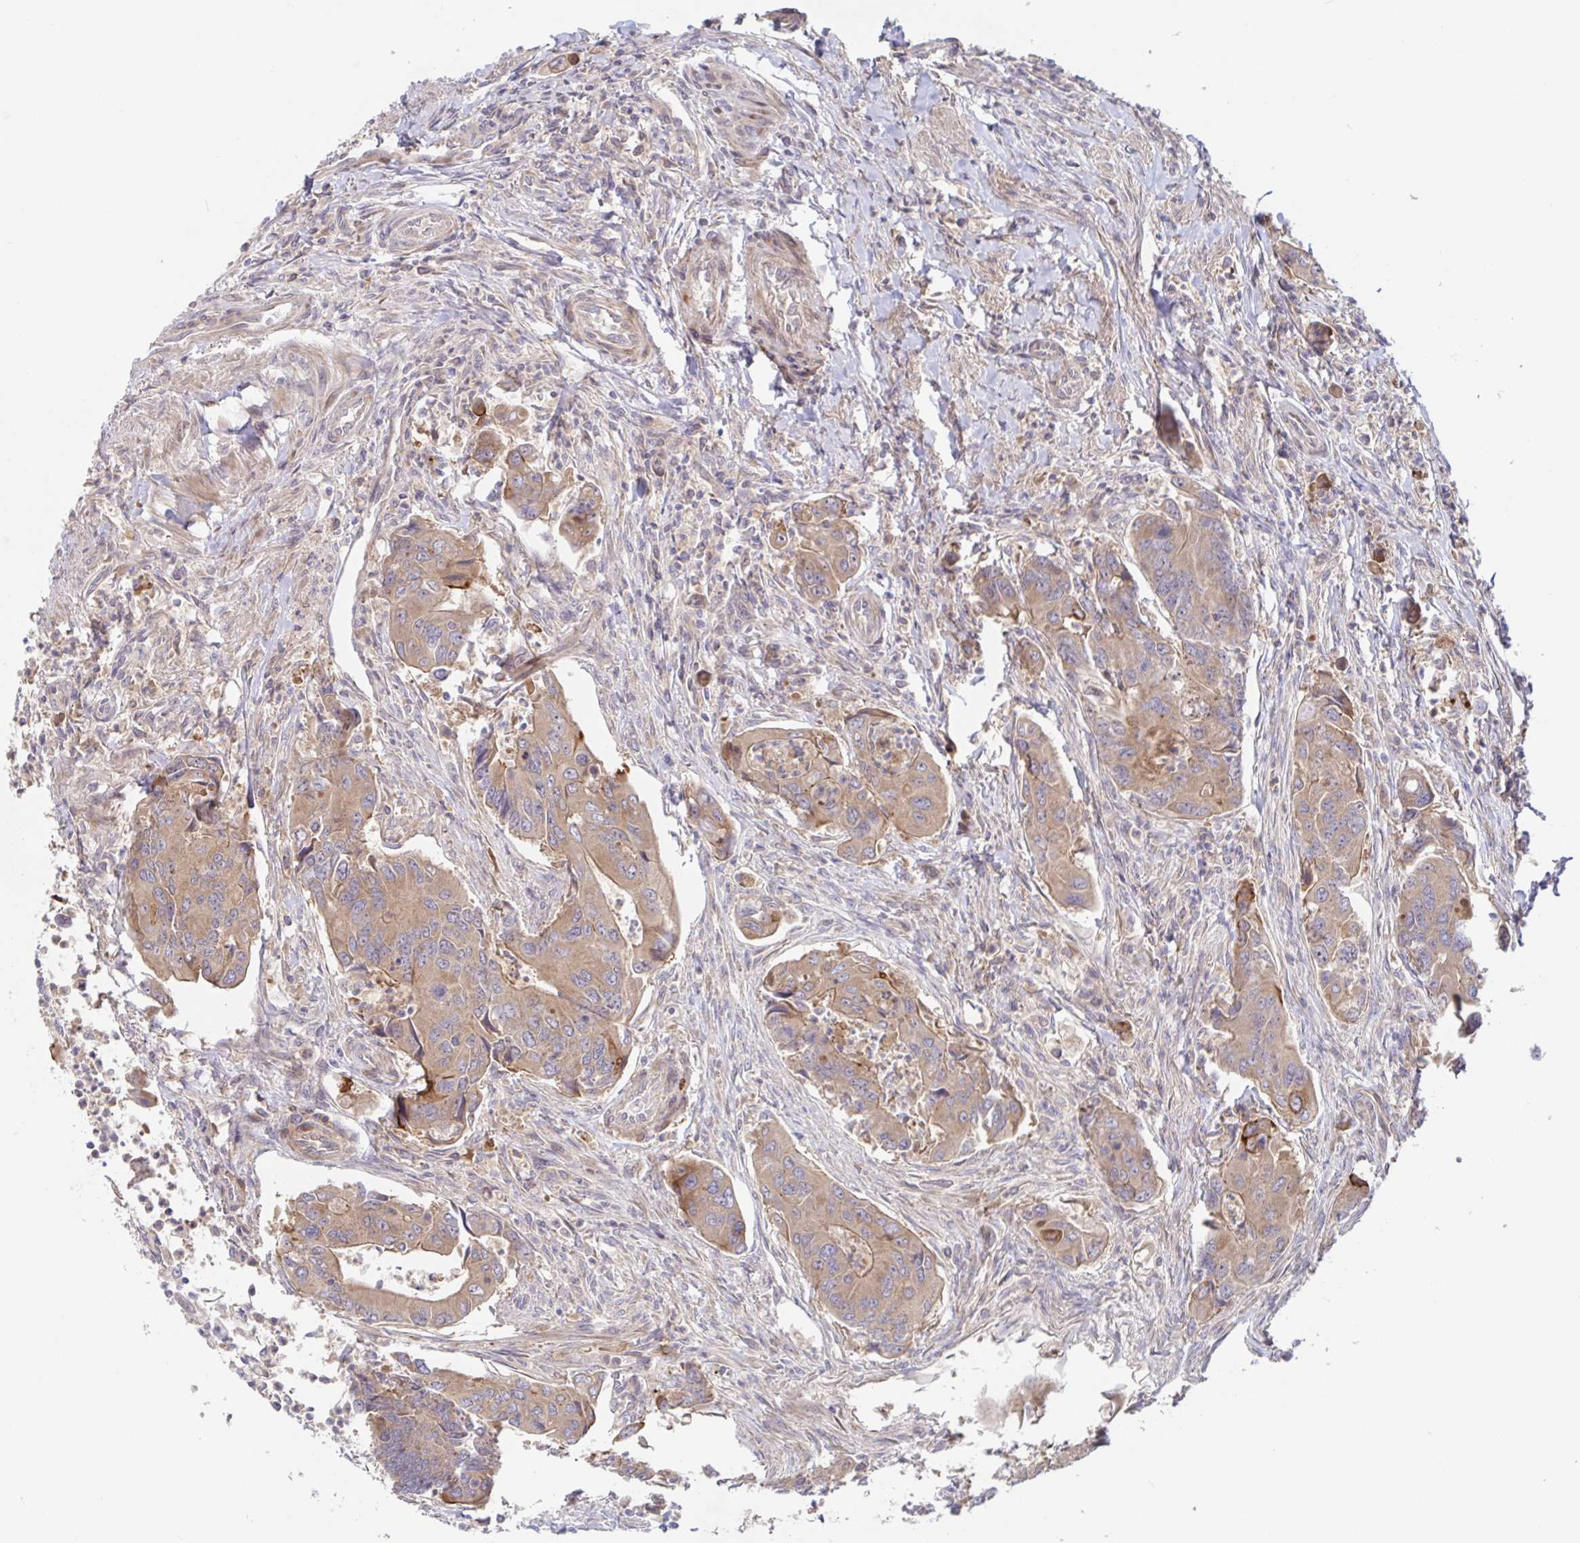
{"staining": {"intensity": "weak", "quantity": ">75%", "location": "cytoplasmic/membranous"}, "tissue": "colorectal cancer", "cell_type": "Tumor cells", "image_type": "cancer", "snomed": [{"axis": "morphology", "description": "Adenocarcinoma, NOS"}, {"axis": "topography", "description": "Colon"}], "caption": "Immunohistochemistry (IHC) photomicrograph of neoplastic tissue: human colorectal adenocarcinoma stained using immunohistochemistry (IHC) displays low levels of weak protein expression localized specifically in the cytoplasmic/membranous of tumor cells, appearing as a cytoplasmic/membranous brown color.", "gene": "AACS", "patient": {"sex": "female", "age": 67}}